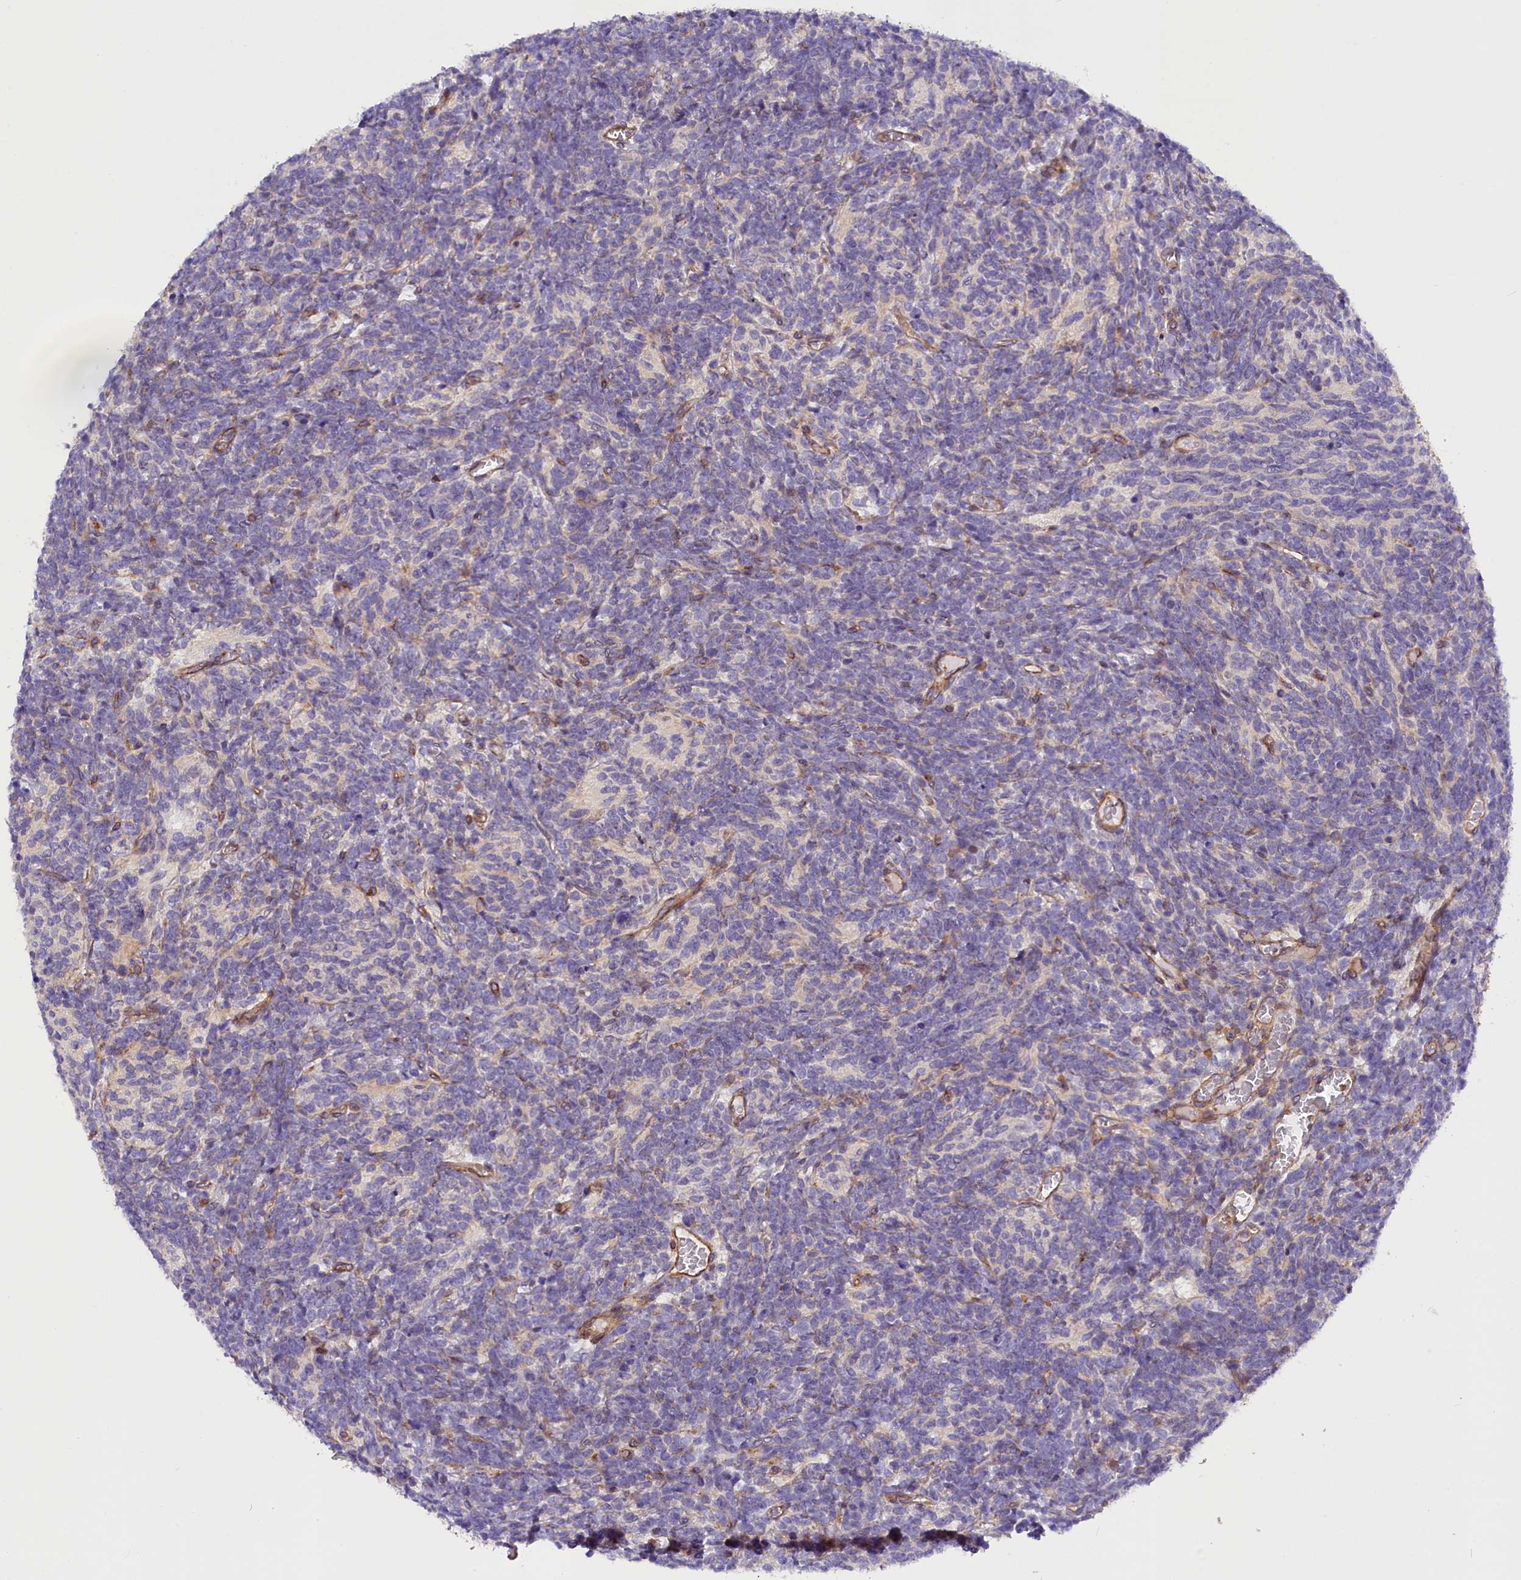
{"staining": {"intensity": "negative", "quantity": "none", "location": "none"}, "tissue": "glioma", "cell_type": "Tumor cells", "image_type": "cancer", "snomed": [{"axis": "morphology", "description": "Glioma, malignant, Low grade"}, {"axis": "topography", "description": "Brain"}], "caption": "Immunohistochemistry (IHC) of malignant glioma (low-grade) shows no positivity in tumor cells.", "gene": "MED20", "patient": {"sex": "female", "age": 1}}